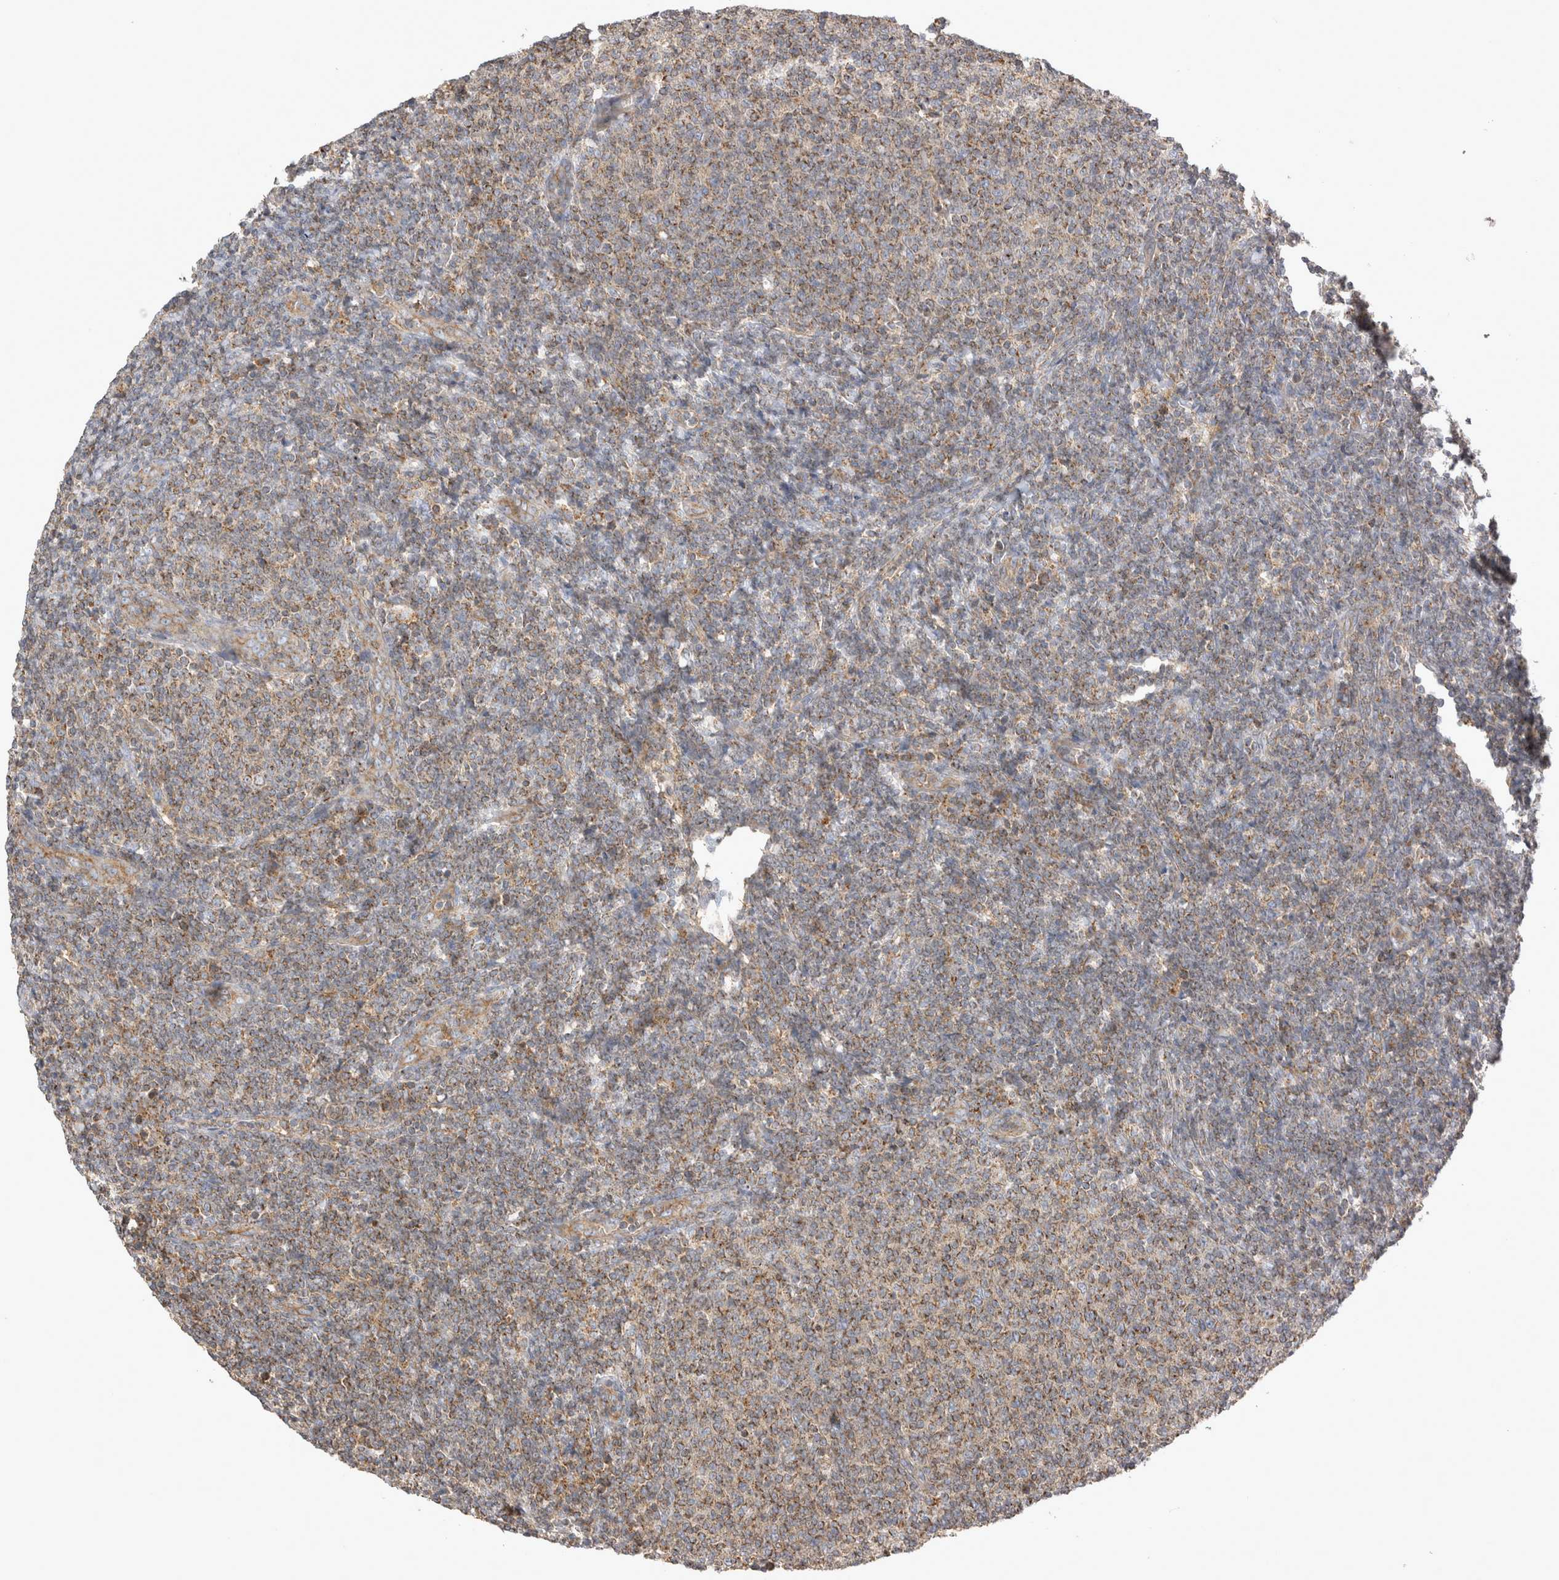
{"staining": {"intensity": "weak", "quantity": "25%-75%", "location": "cytoplasmic/membranous"}, "tissue": "lymphoma", "cell_type": "Tumor cells", "image_type": "cancer", "snomed": [{"axis": "morphology", "description": "Malignant lymphoma, non-Hodgkin's type, Low grade"}, {"axis": "topography", "description": "Lymph node"}], "caption": "A brown stain highlights weak cytoplasmic/membranous expression of a protein in malignant lymphoma, non-Hodgkin's type (low-grade) tumor cells. (IHC, brightfield microscopy, high magnification).", "gene": "CHMP6", "patient": {"sex": "male", "age": 66}}